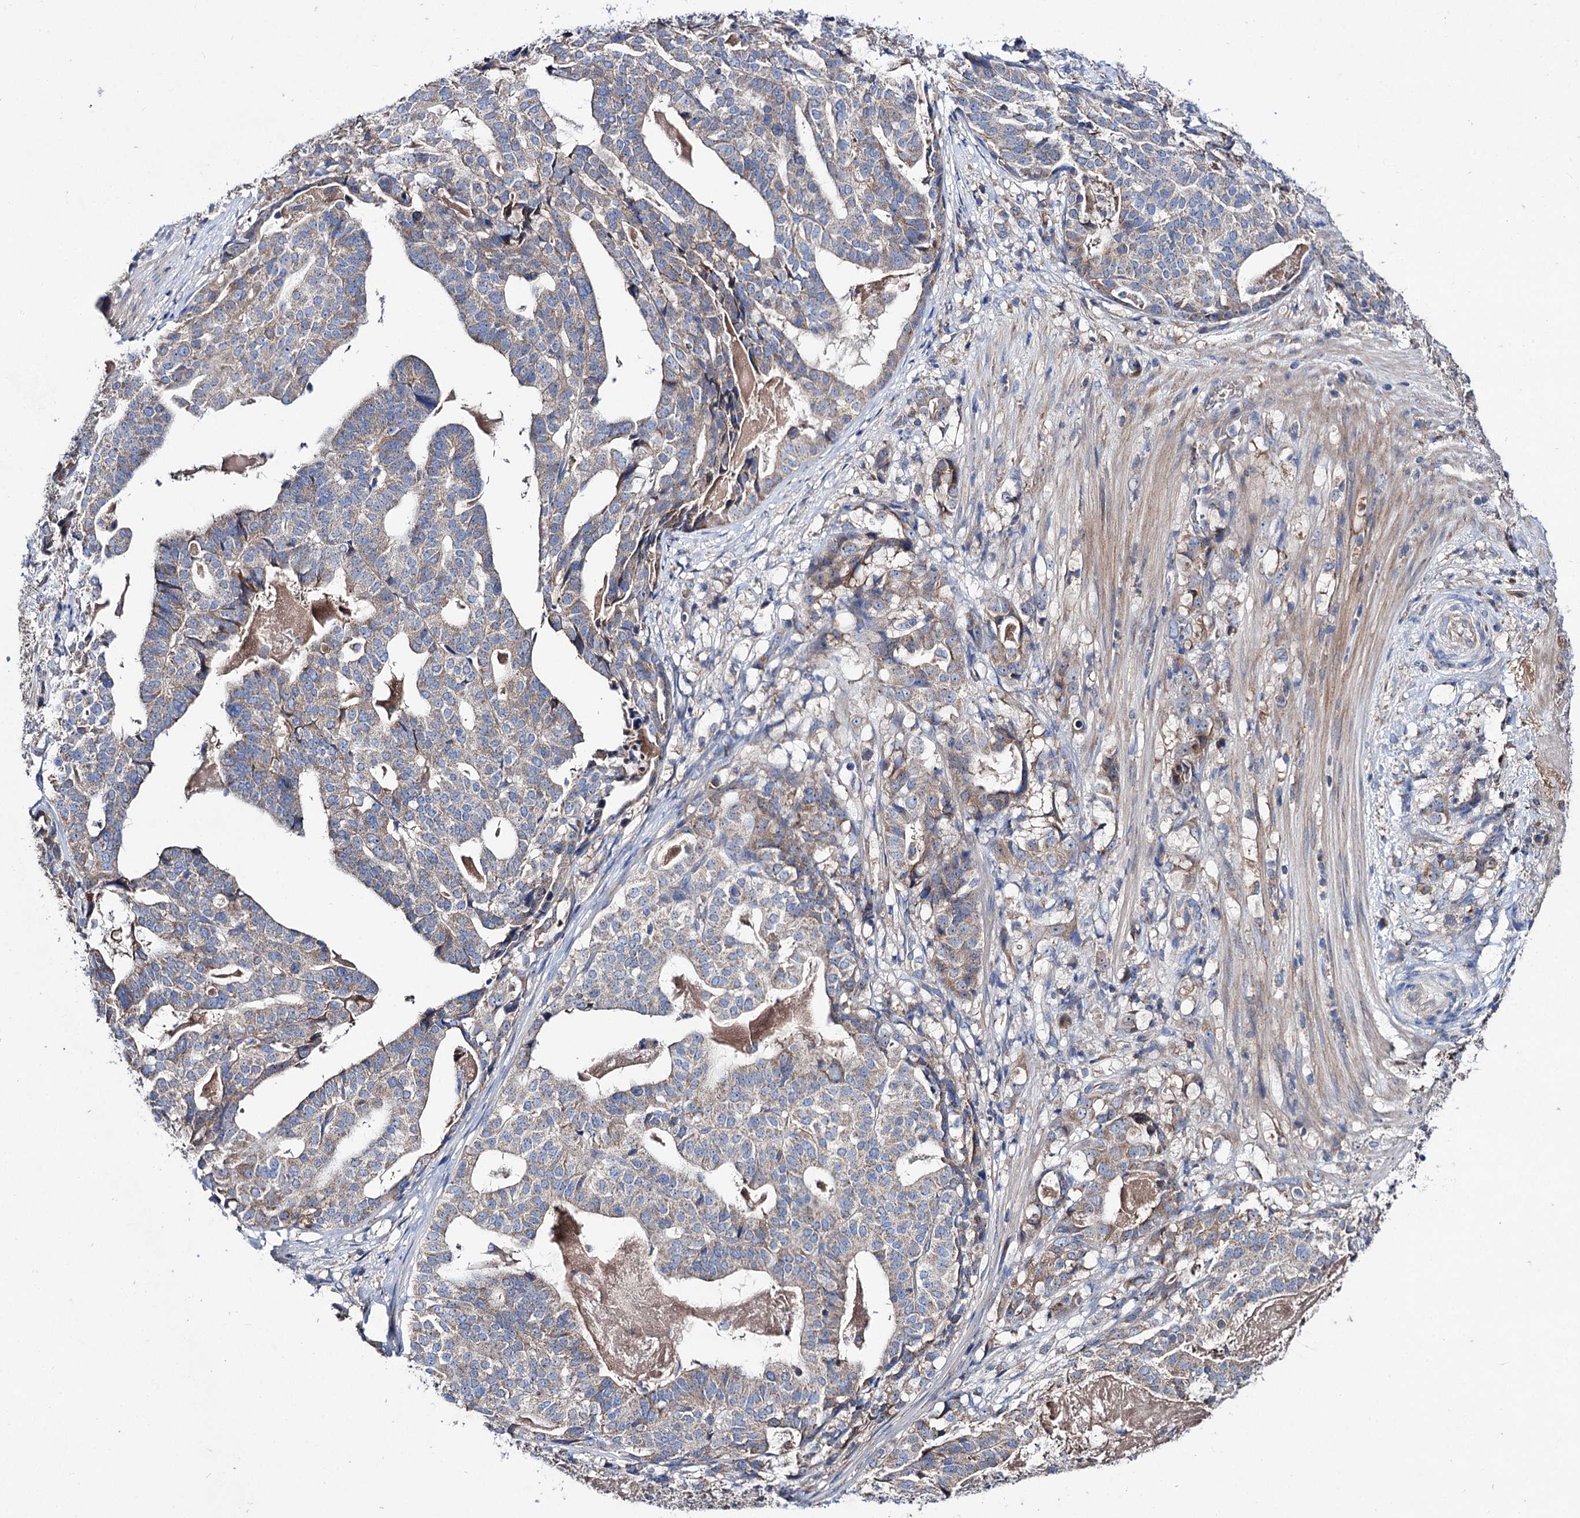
{"staining": {"intensity": "weak", "quantity": "25%-75%", "location": "cytoplasmic/membranous"}, "tissue": "stomach cancer", "cell_type": "Tumor cells", "image_type": "cancer", "snomed": [{"axis": "morphology", "description": "Adenocarcinoma, NOS"}, {"axis": "topography", "description": "Stomach"}], "caption": "Human adenocarcinoma (stomach) stained with a brown dye demonstrates weak cytoplasmic/membranous positive positivity in approximately 25%-75% of tumor cells.", "gene": "CLPB", "patient": {"sex": "male", "age": 48}}